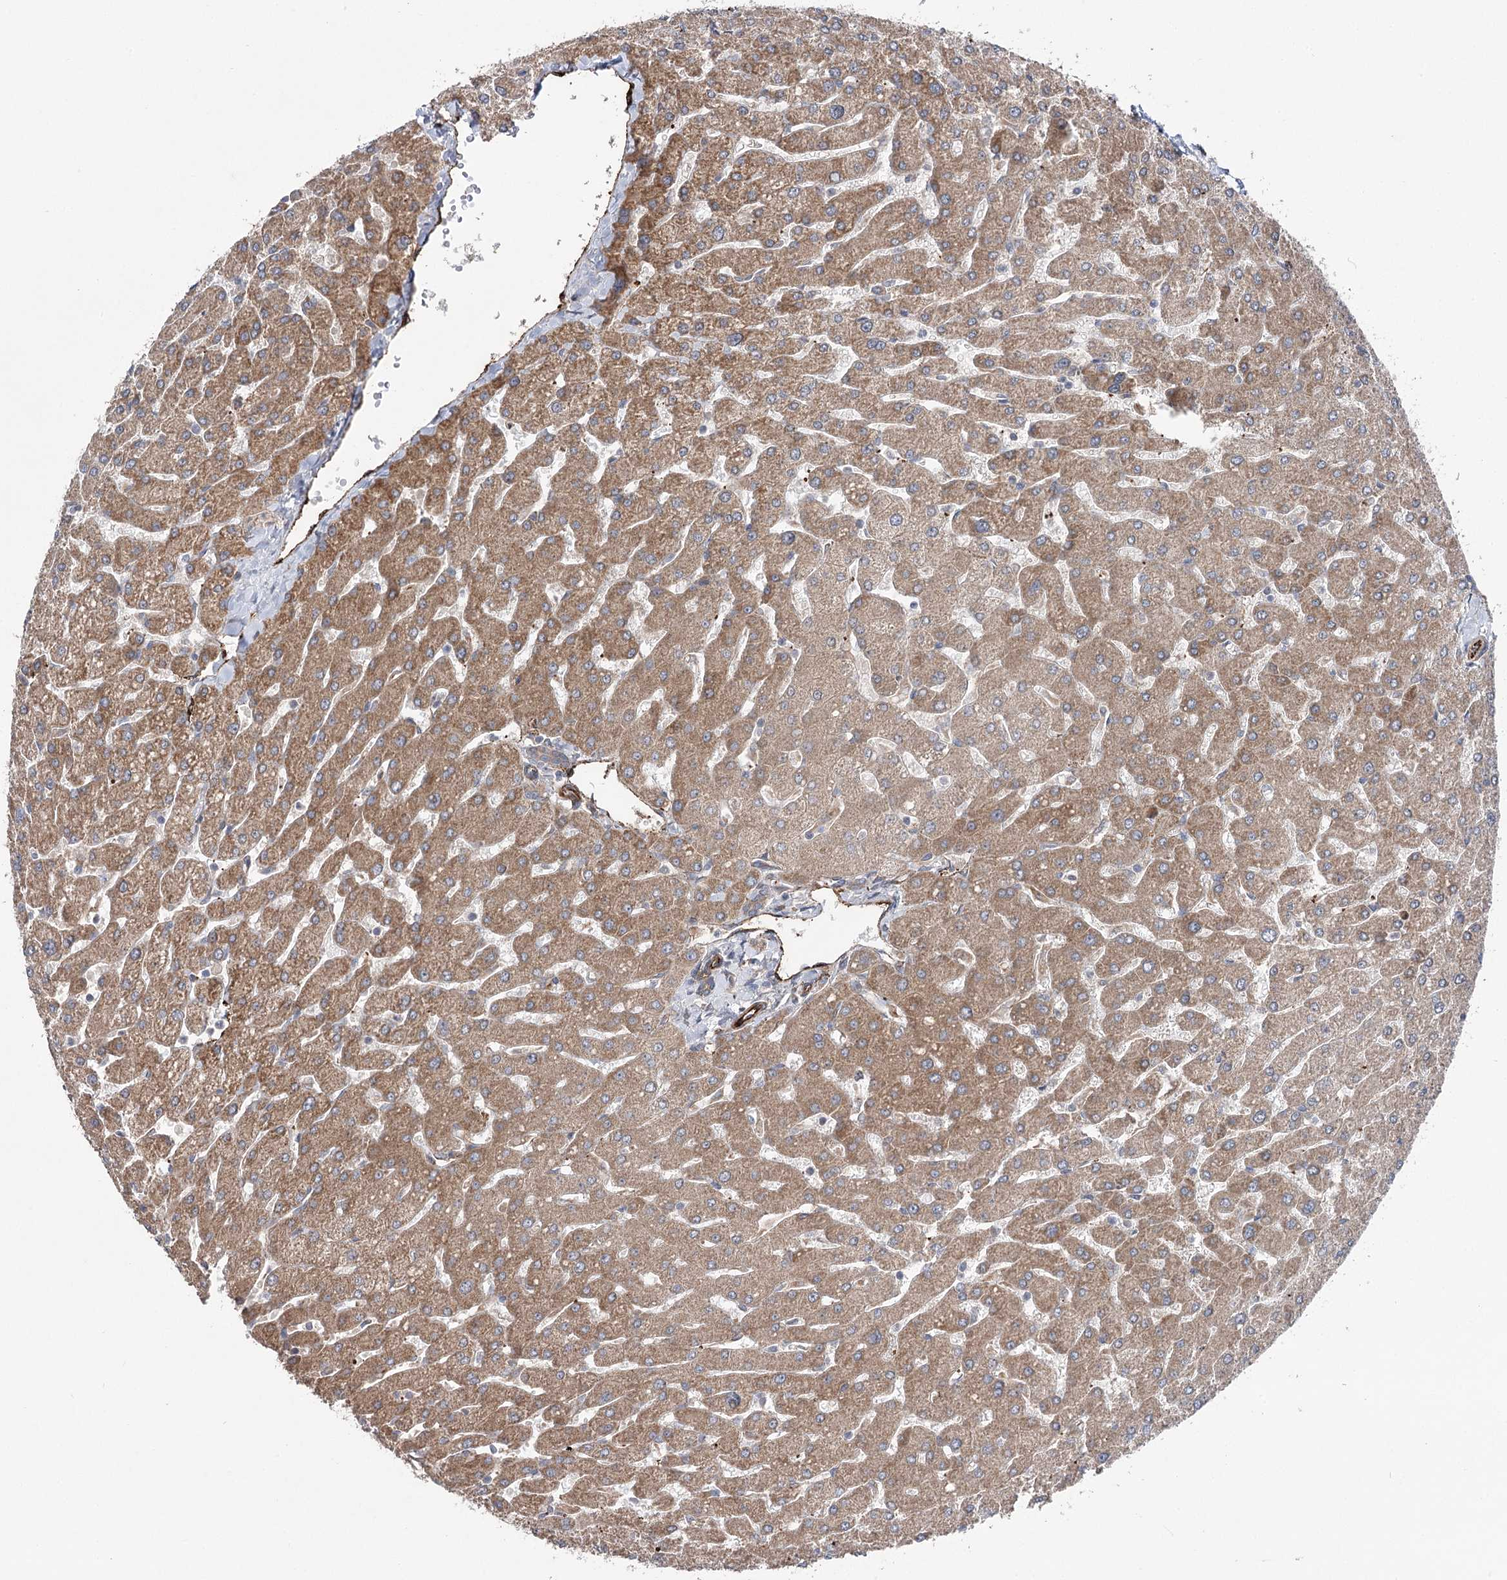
{"staining": {"intensity": "moderate", "quantity": ">75%", "location": "cytoplasmic/membranous"}, "tissue": "liver", "cell_type": "Cholangiocytes", "image_type": "normal", "snomed": [{"axis": "morphology", "description": "Normal tissue, NOS"}, {"axis": "topography", "description": "Liver"}], "caption": "Immunohistochemical staining of benign liver displays medium levels of moderate cytoplasmic/membranous positivity in approximately >75% of cholangiocytes. Using DAB (brown) and hematoxylin (blue) stains, captured at high magnification using brightfield microscopy.", "gene": "MIB1", "patient": {"sex": "male", "age": 55}}